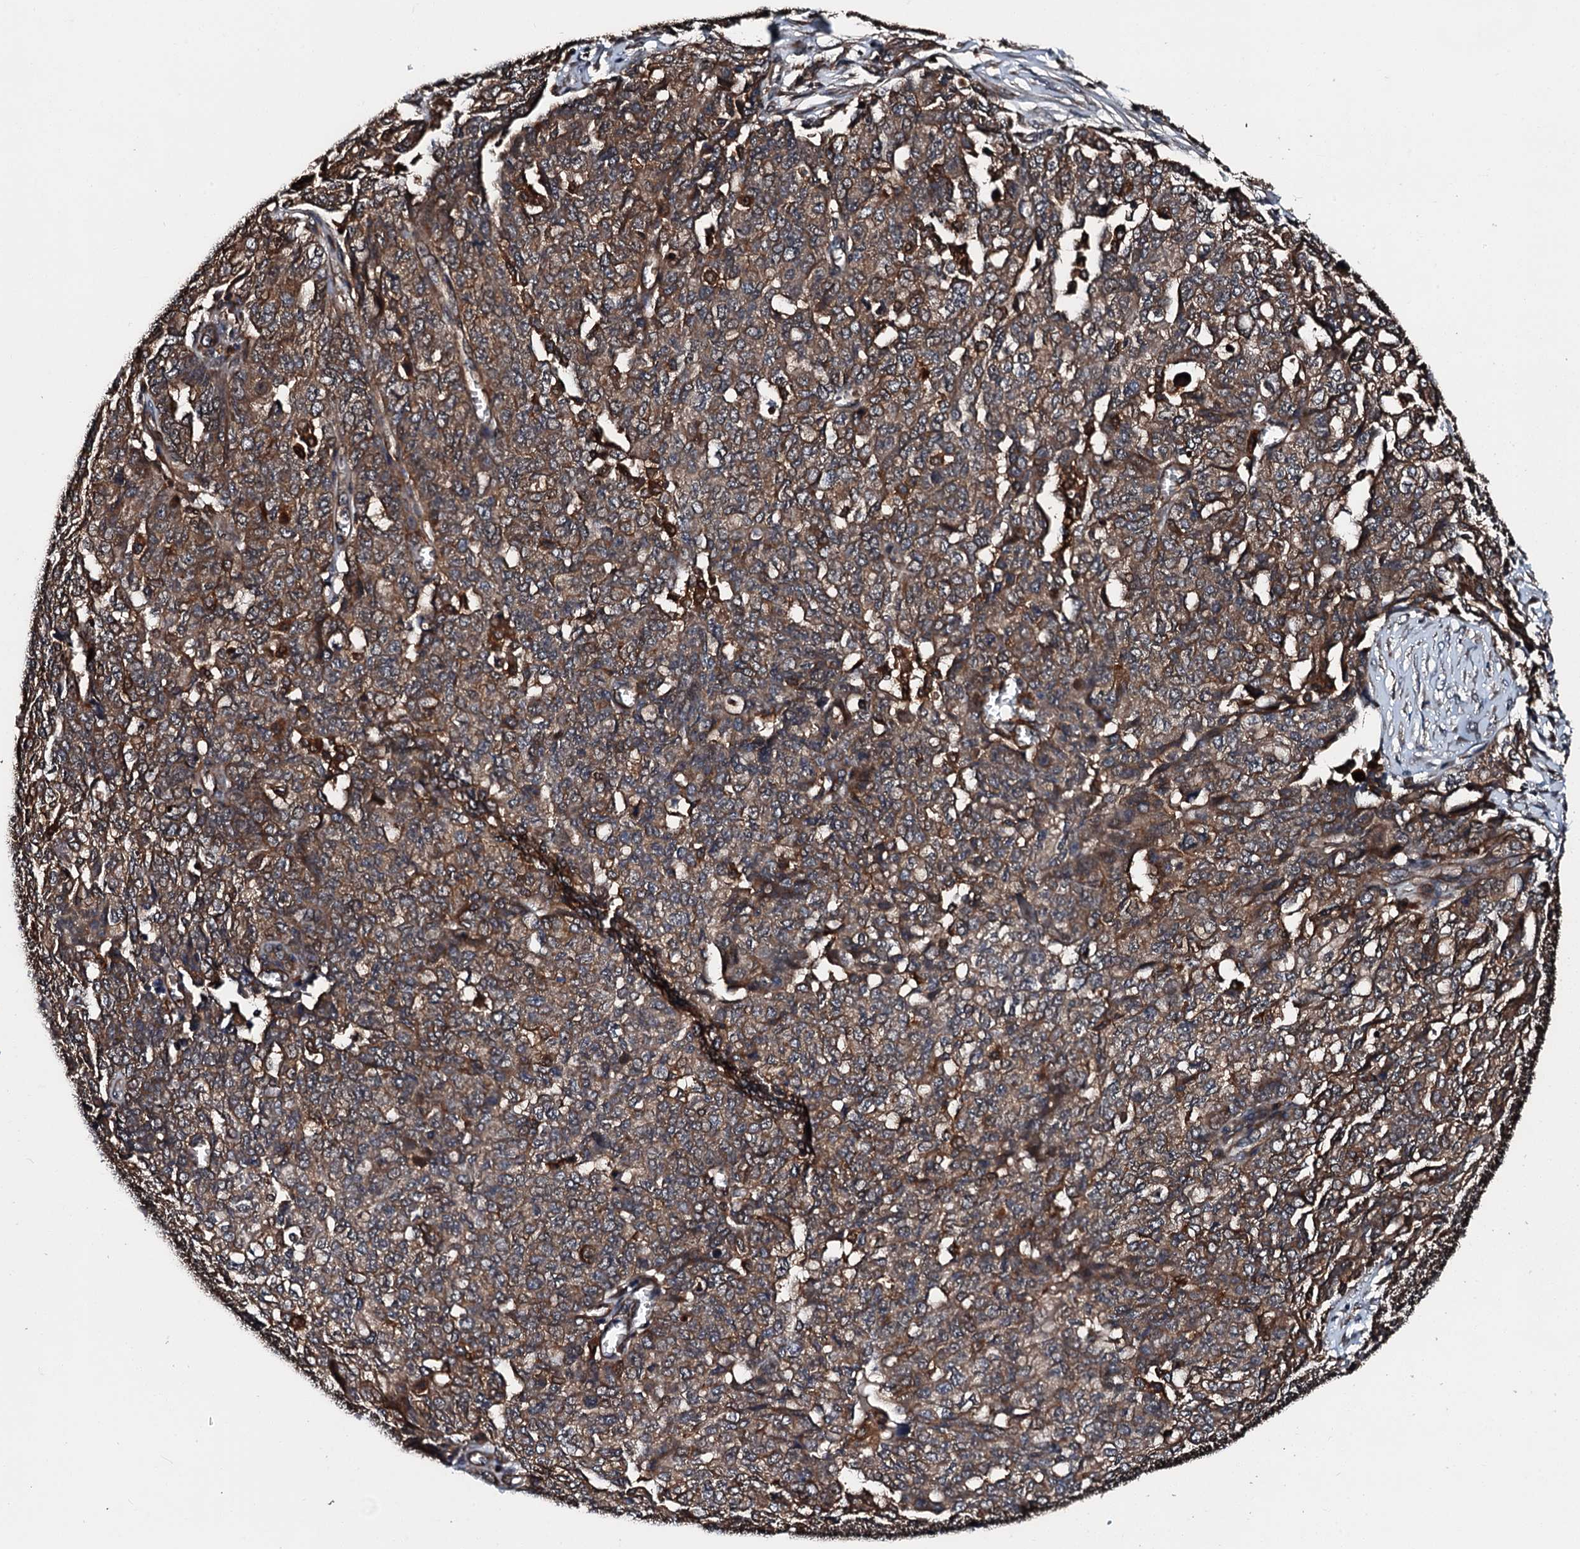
{"staining": {"intensity": "moderate", "quantity": ">75%", "location": "cytoplasmic/membranous"}, "tissue": "ovarian cancer", "cell_type": "Tumor cells", "image_type": "cancer", "snomed": [{"axis": "morphology", "description": "Cystadenocarcinoma, serous, NOS"}, {"axis": "topography", "description": "Soft tissue"}, {"axis": "topography", "description": "Ovary"}], "caption": "Human ovarian cancer stained for a protein (brown) reveals moderate cytoplasmic/membranous positive positivity in about >75% of tumor cells.", "gene": "FGD4", "patient": {"sex": "female", "age": 57}}